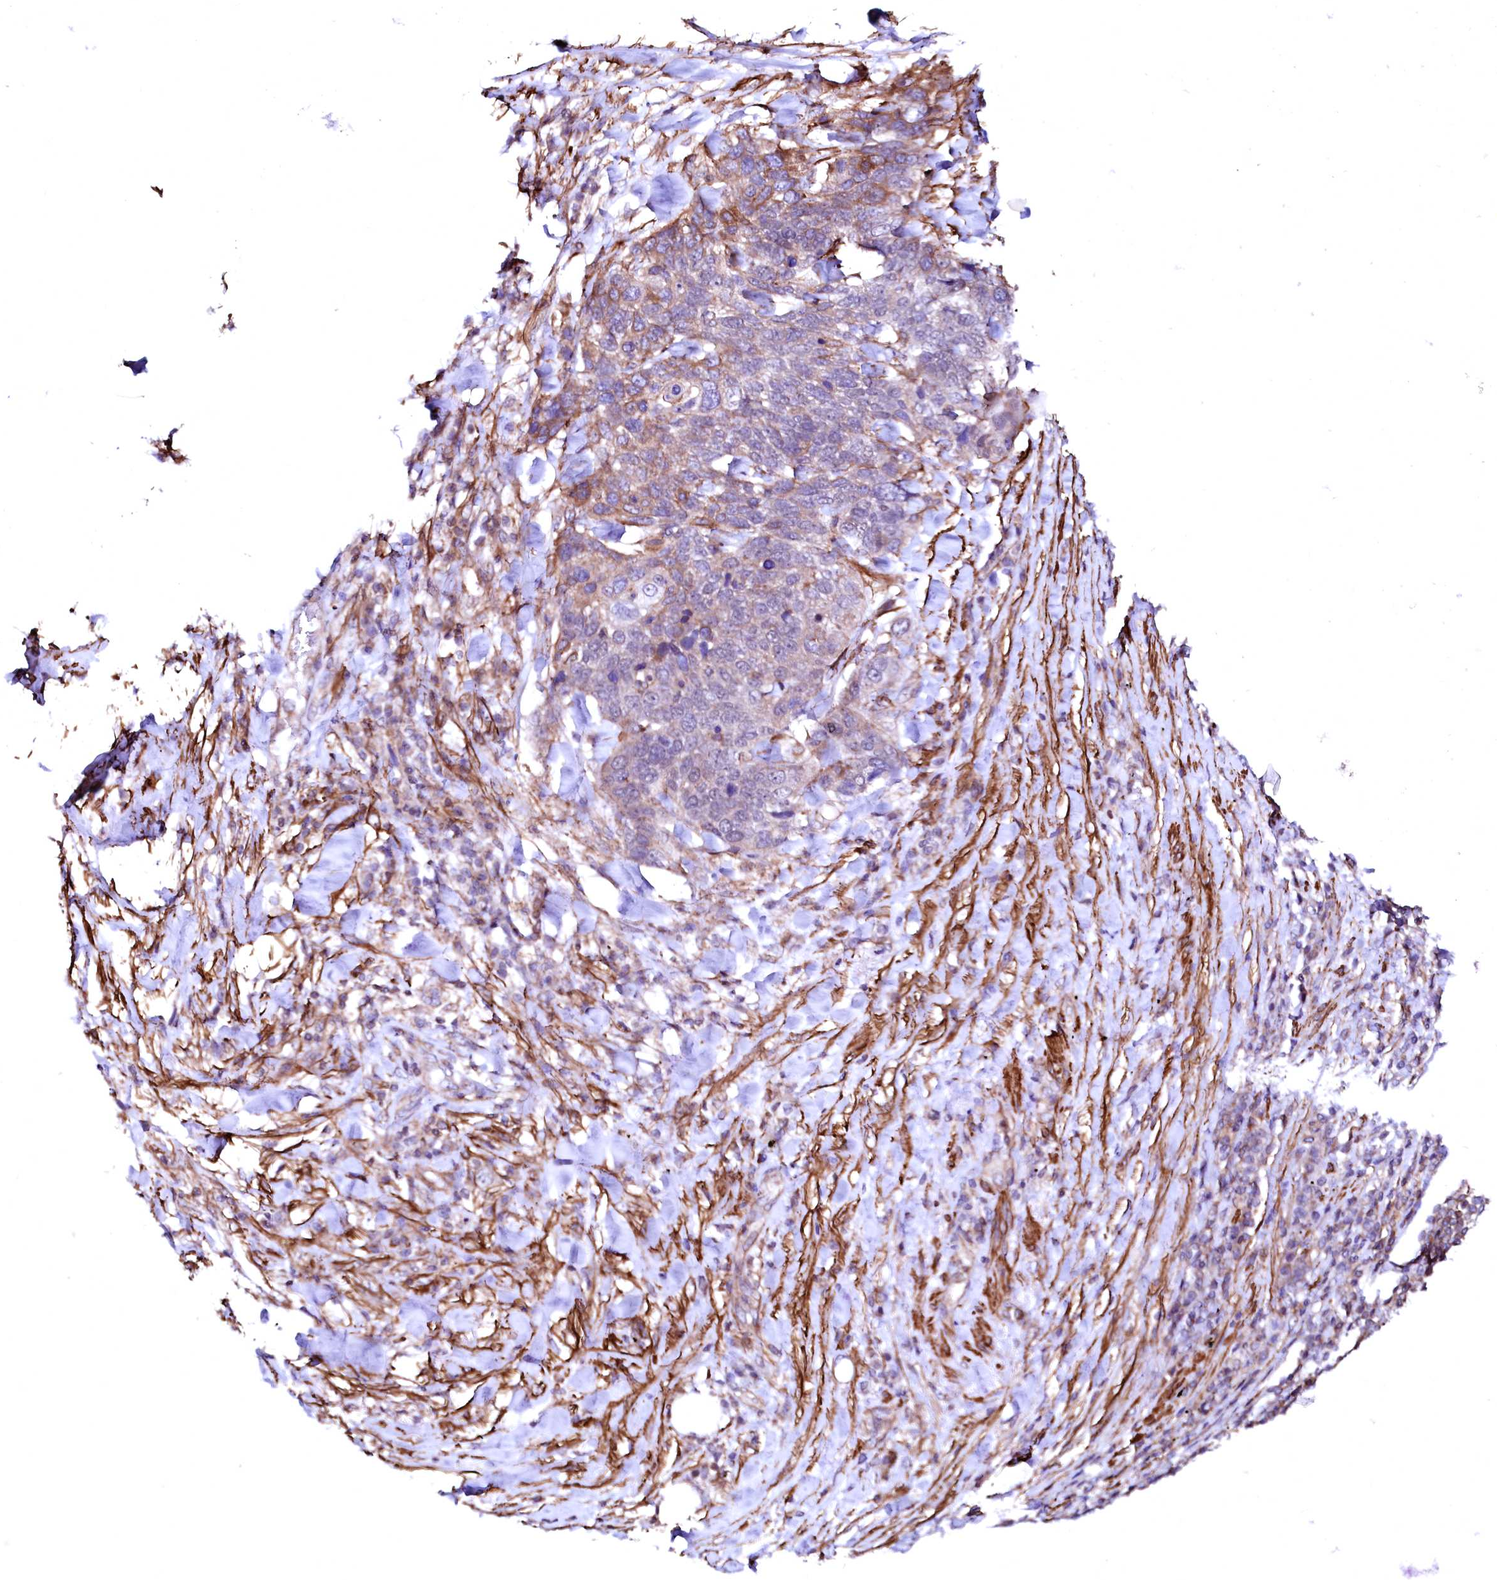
{"staining": {"intensity": "weak", "quantity": "25%-75%", "location": "cytoplasmic/membranous"}, "tissue": "lung cancer", "cell_type": "Tumor cells", "image_type": "cancer", "snomed": [{"axis": "morphology", "description": "Squamous cell carcinoma, NOS"}, {"axis": "topography", "description": "Lung"}], "caption": "Lung cancer stained with a protein marker demonstrates weak staining in tumor cells.", "gene": "GPR176", "patient": {"sex": "male", "age": 66}}